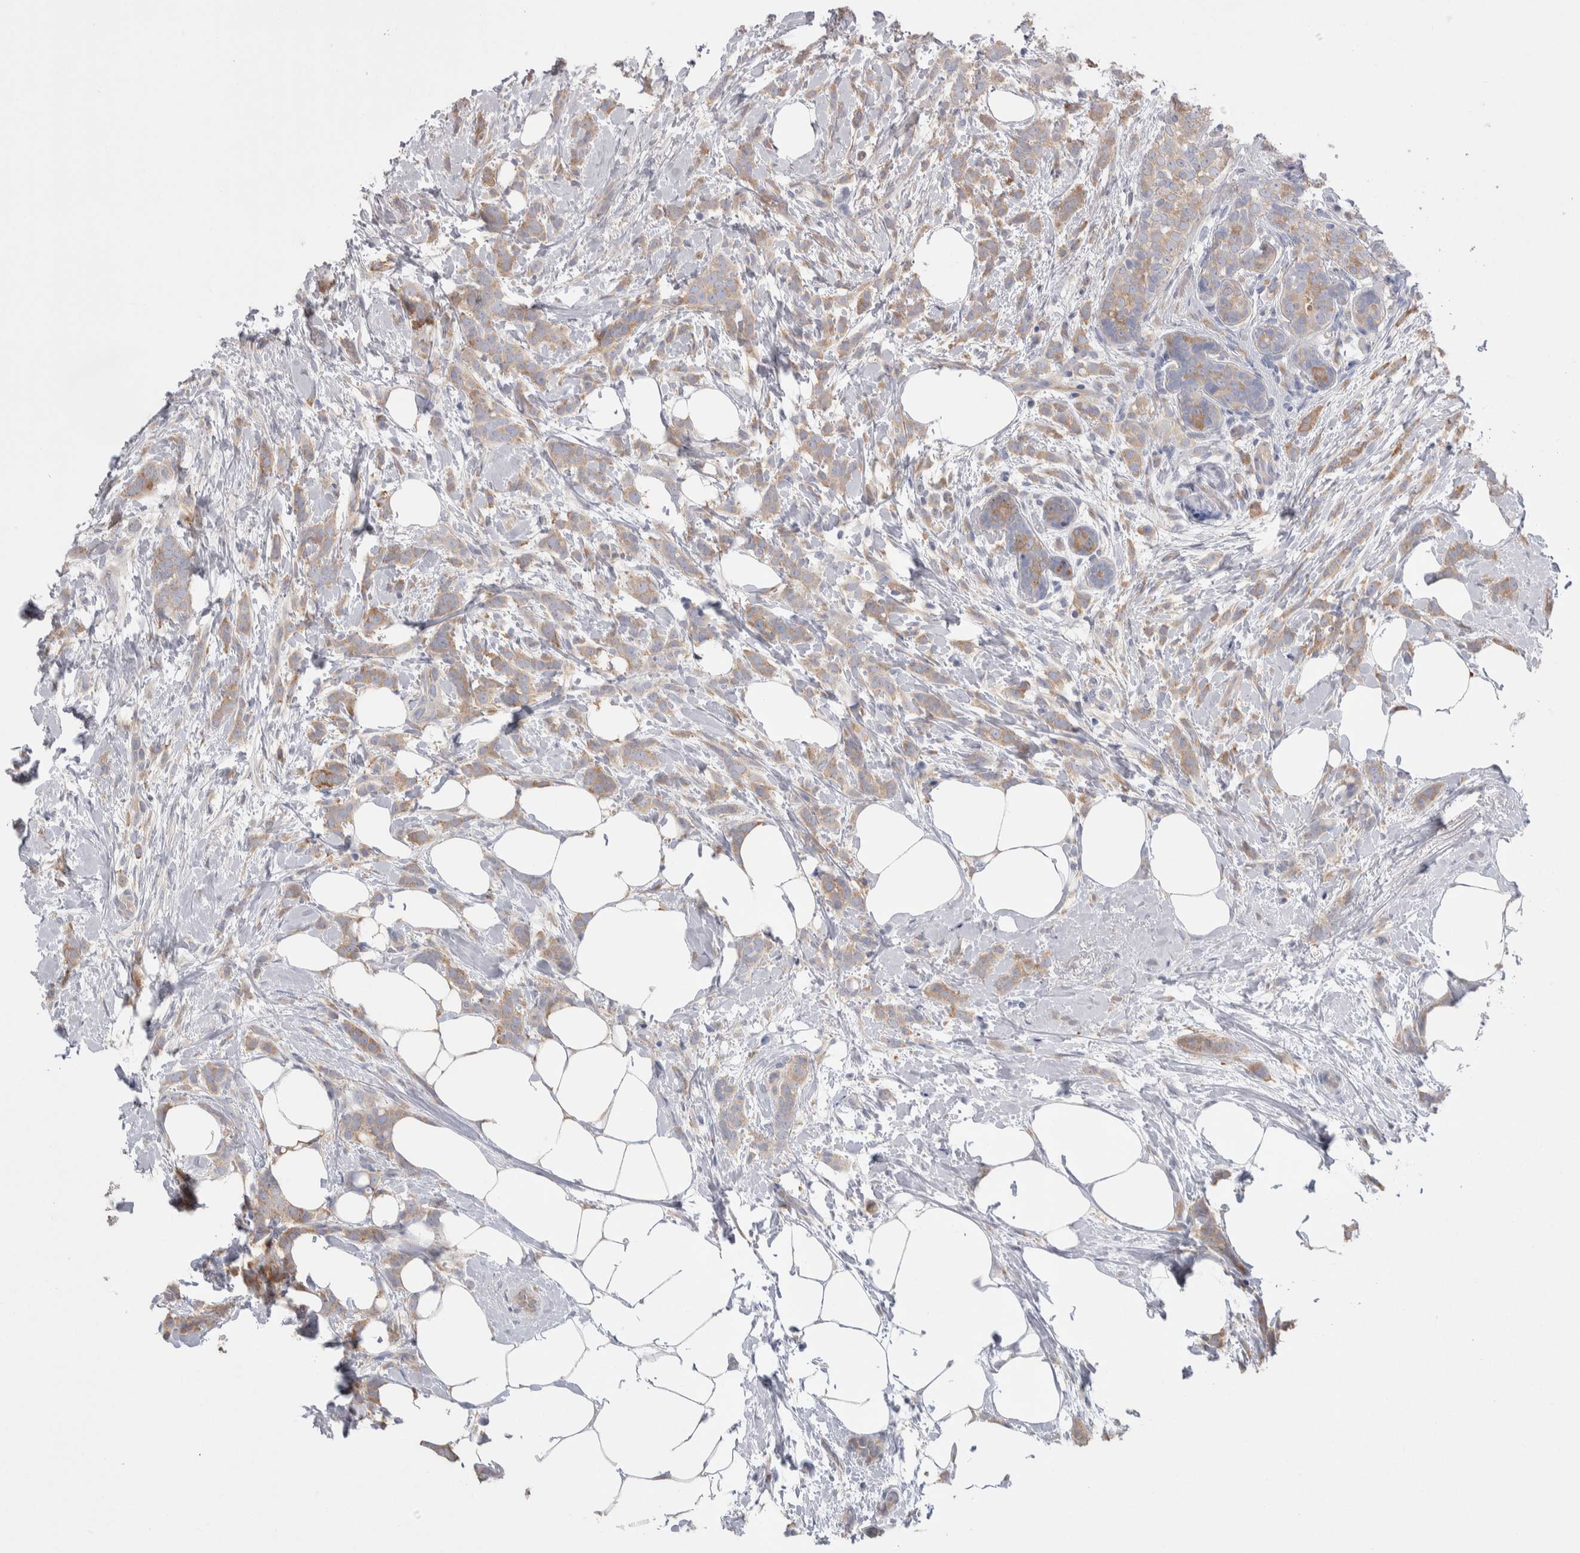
{"staining": {"intensity": "weak", "quantity": ">75%", "location": "cytoplasmic/membranous"}, "tissue": "breast cancer", "cell_type": "Tumor cells", "image_type": "cancer", "snomed": [{"axis": "morphology", "description": "Lobular carcinoma, in situ"}, {"axis": "morphology", "description": "Lobular carcinoma"}, {"axis": "topography", "description": "Breast"}], "caption": "A low amount of weak cytoplasmic/membranous positivity is present in approximately >75% of tumor cells in breast lobular carcinoma tissue.", "gene": "GPHN", "patient": {"sex": "female", "age": 41}}